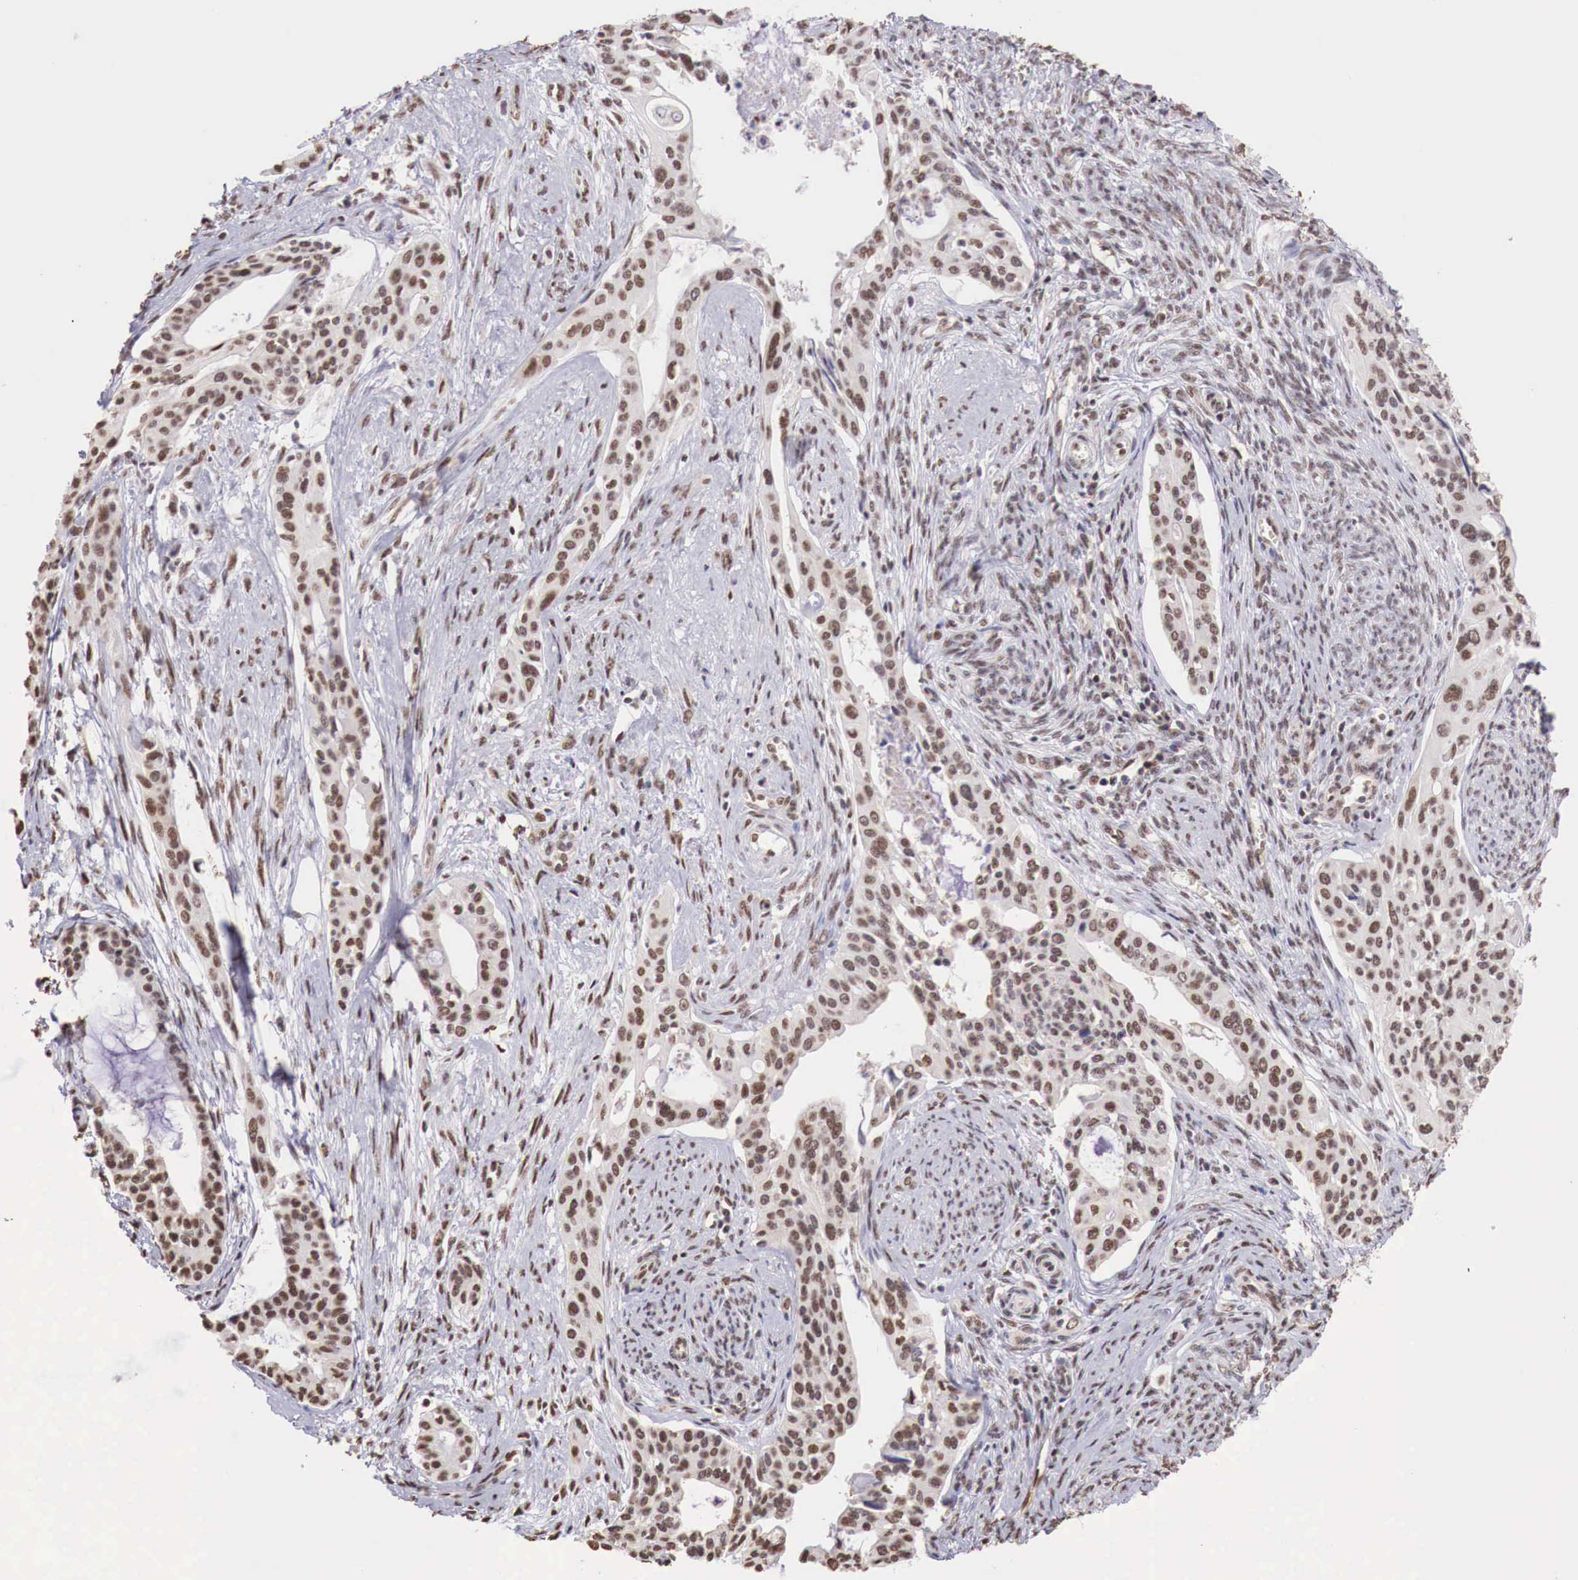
{"staining": {"intensity": "strong", "quantity": ">75%", "location": "nuclear"}, "tissue": "cervical cancer", "cell_type": "Tumor cells", "image_type": "cancer", "snomed": [{"axis": "morphology", "description": "Squamous cell carcinoma, NOS"}, {"axis": "topography", "description": "Cervix"}], "caption": "Protein staining reveals strong nuclear staining in about >75% of tumor cells in cervical cancer (squamous cell carcinoma).", "gene": "FOXP2", "patient": {"sex": "female", "age": 34}}